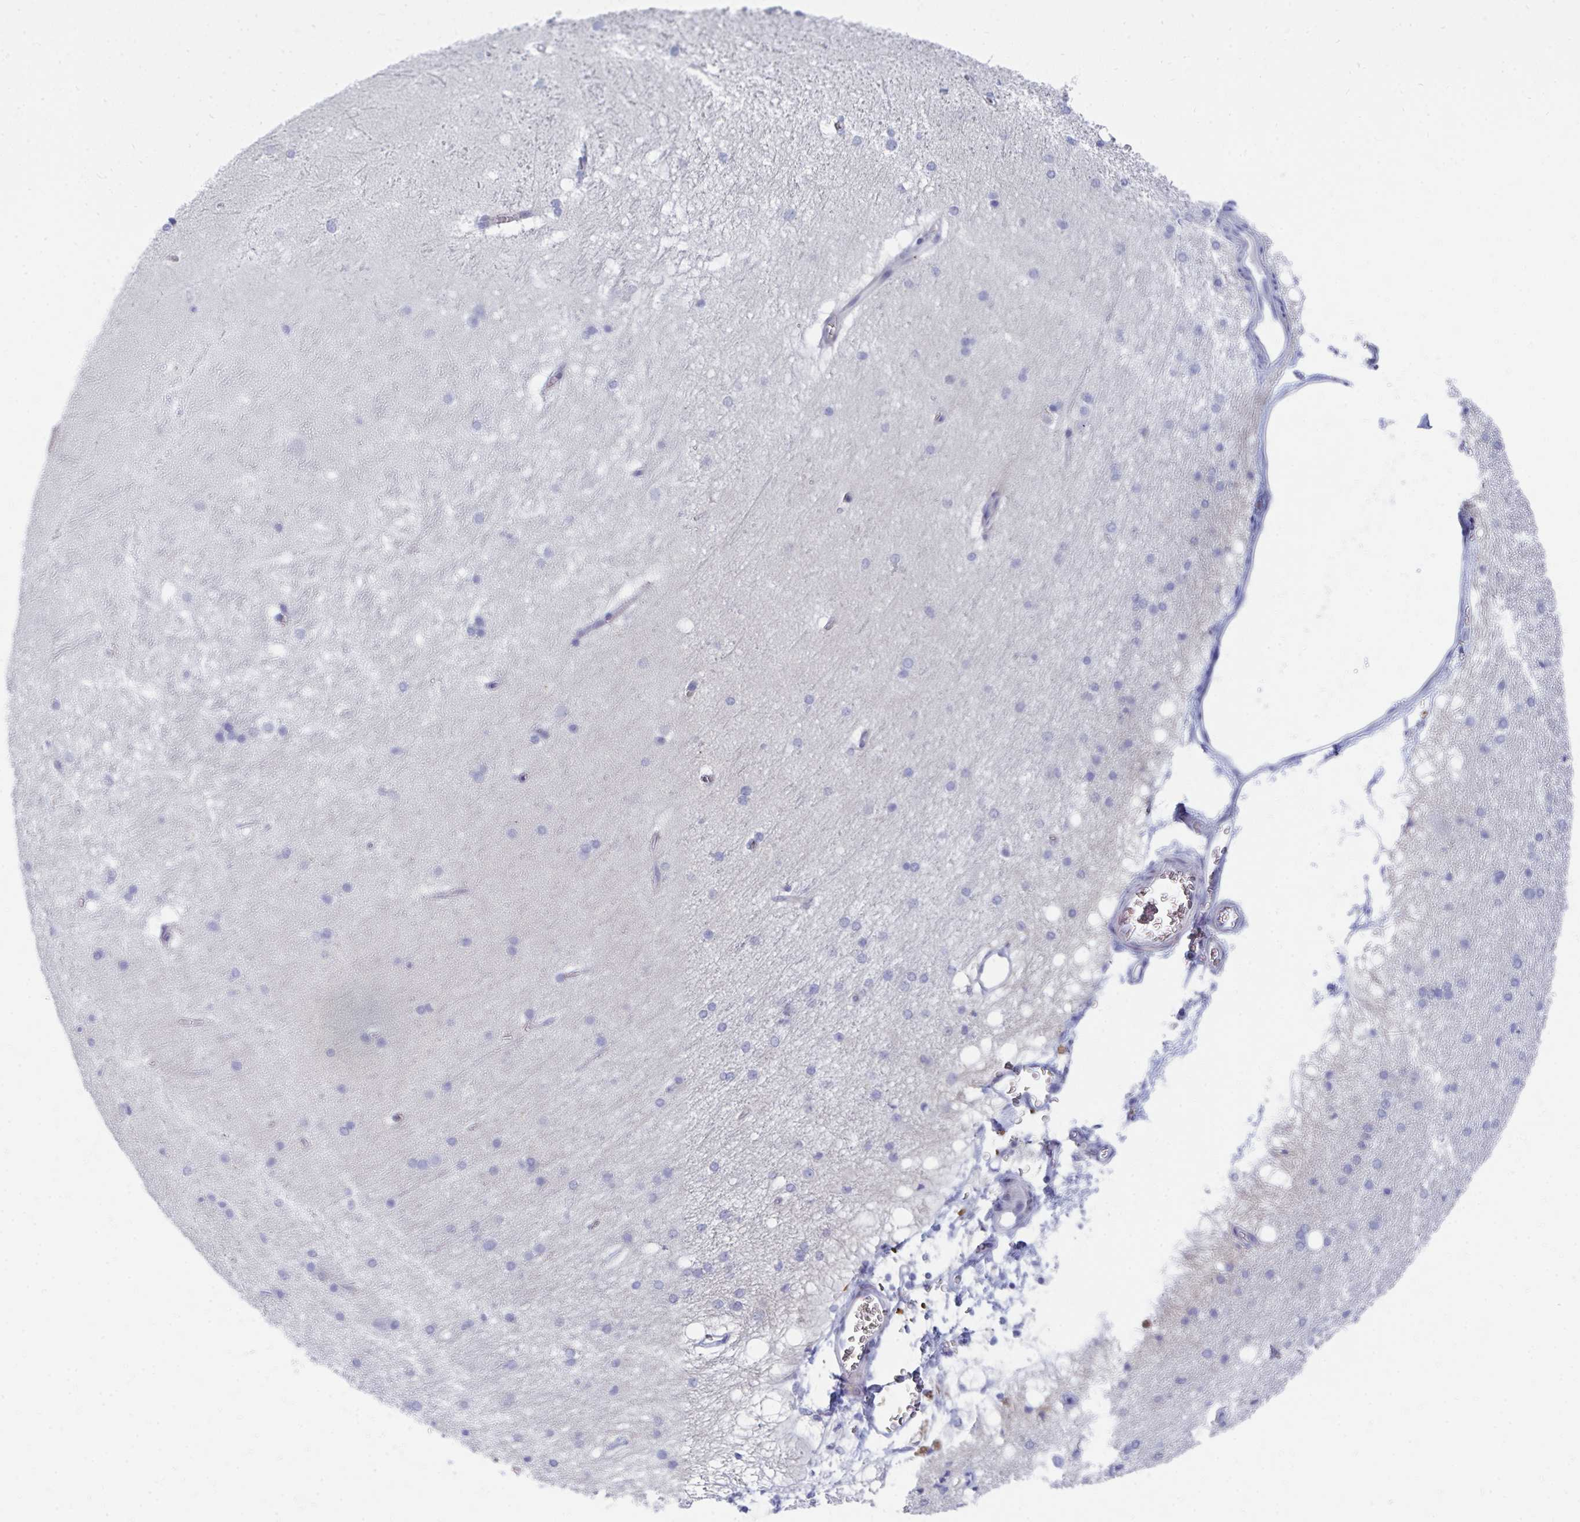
{"staining": {"intensity": "negative", "quantity": "none", "location": "none"}, "tissue": "hippocampus", "cell_type": "Glial cells", "image_type": "normal", "snomed": [{"axis": "morphology", "description": "Normal tissue, NOS"}, {"axis": "topography", "description": "Cerebral cortex"}, {"axis": "topography", "description": "Hippocampus"}], "caption": "Immunohistochemistry (IHC) photomicrograph of normal hippocampus stained for a protein (brown), which demonstrates no positivity in glial cells. (IHC, brightfield microscopy, high magnification).", "gene": "MROH2B", "patient": {"sex": "female", "age": 19}}